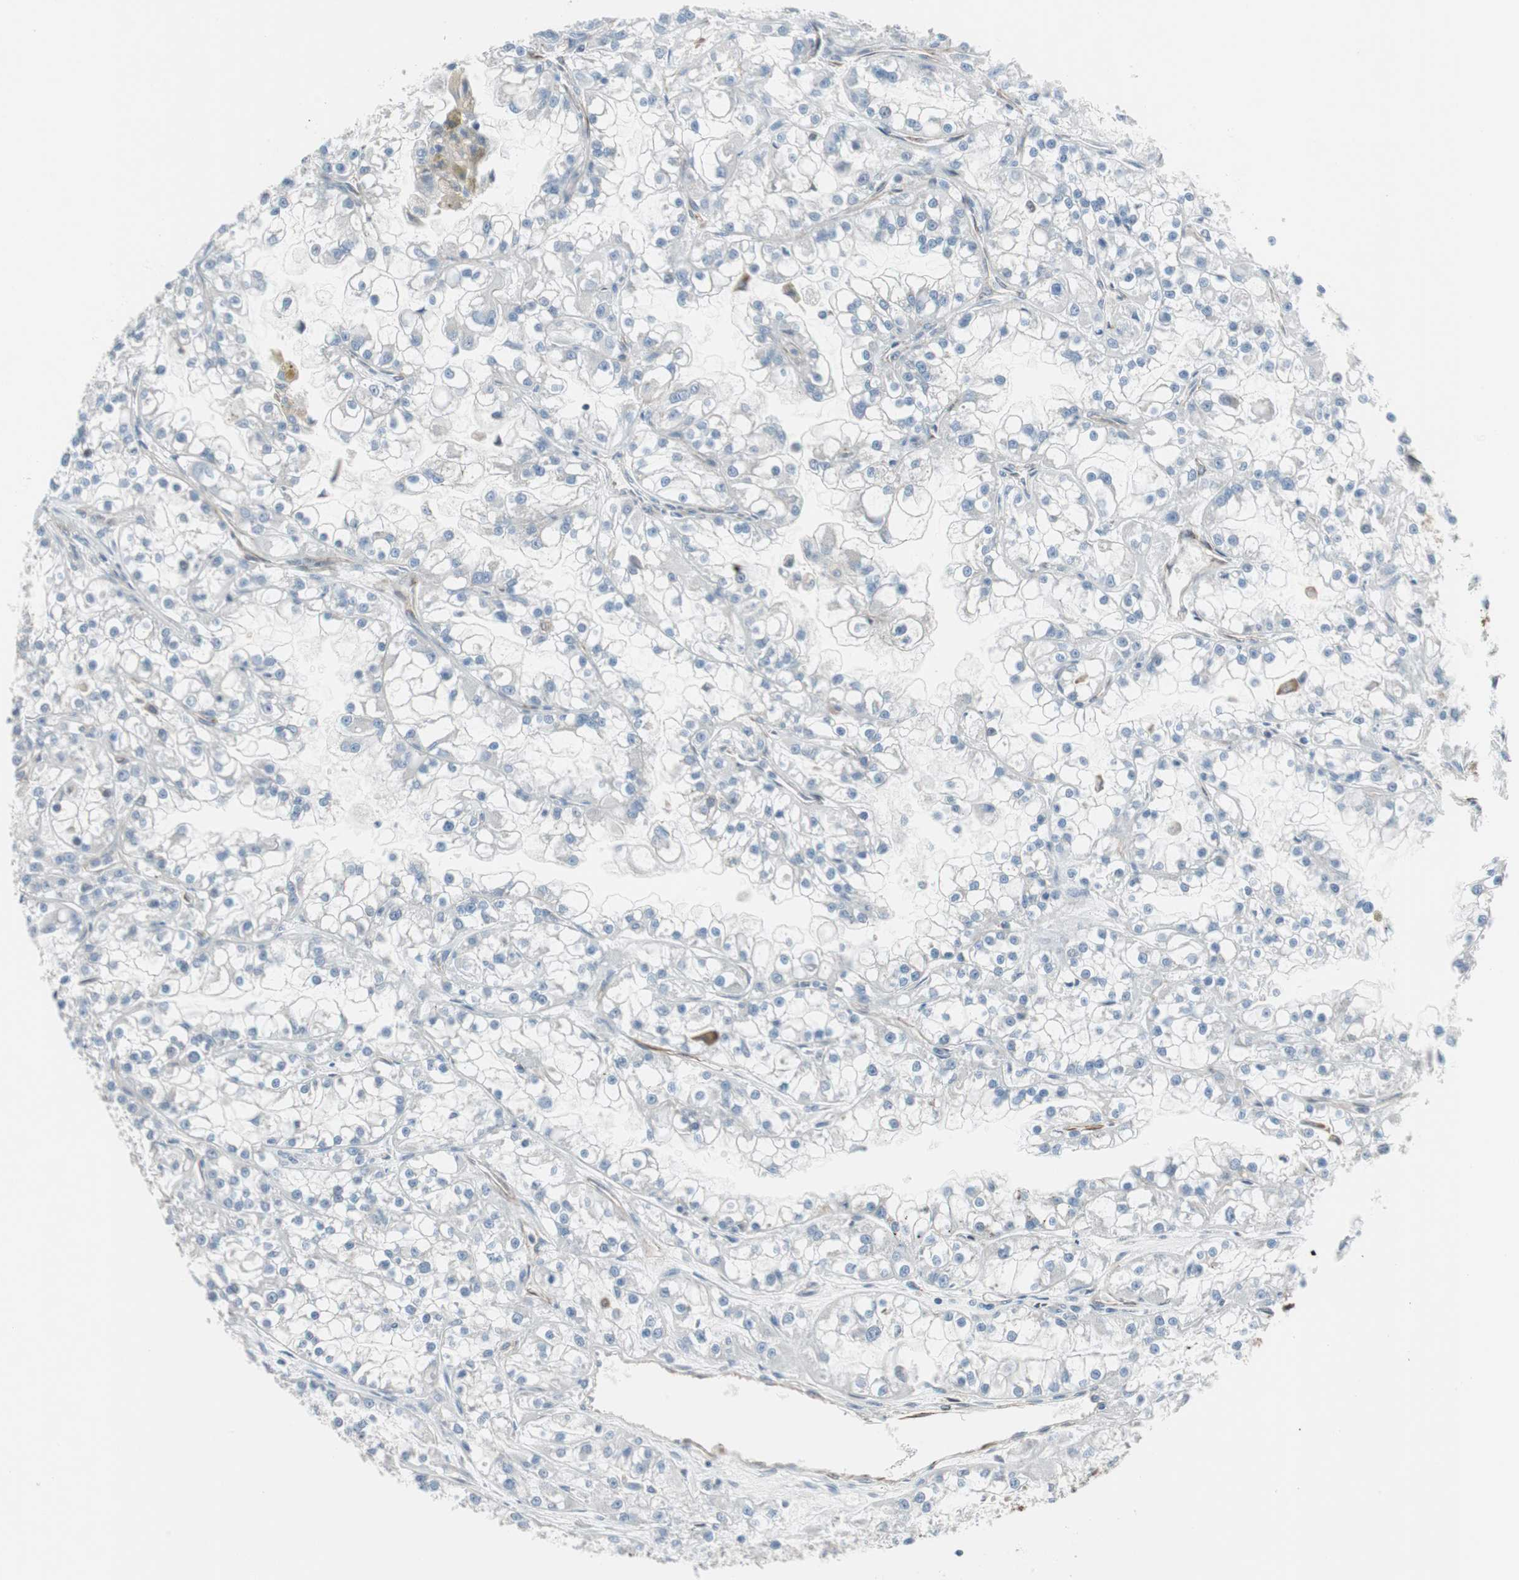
{"staining": {"intensity": "negative", "quantity": "none", "location": "none"}, "tissue": "renal cancer", "cell_type": "Tumor cells", "image_type": "cancer", "snomed": [{"axis": "morphology", "description": "Adenocarcinoma, NOS"}, {"axis": "topography", "description": "Kidney"}], "caption": "IHC of renal adenocarcinoma shows no positivity in tumor cells.", "gene": "TCTA", "patient": {"sex": "female", "age": 52}}